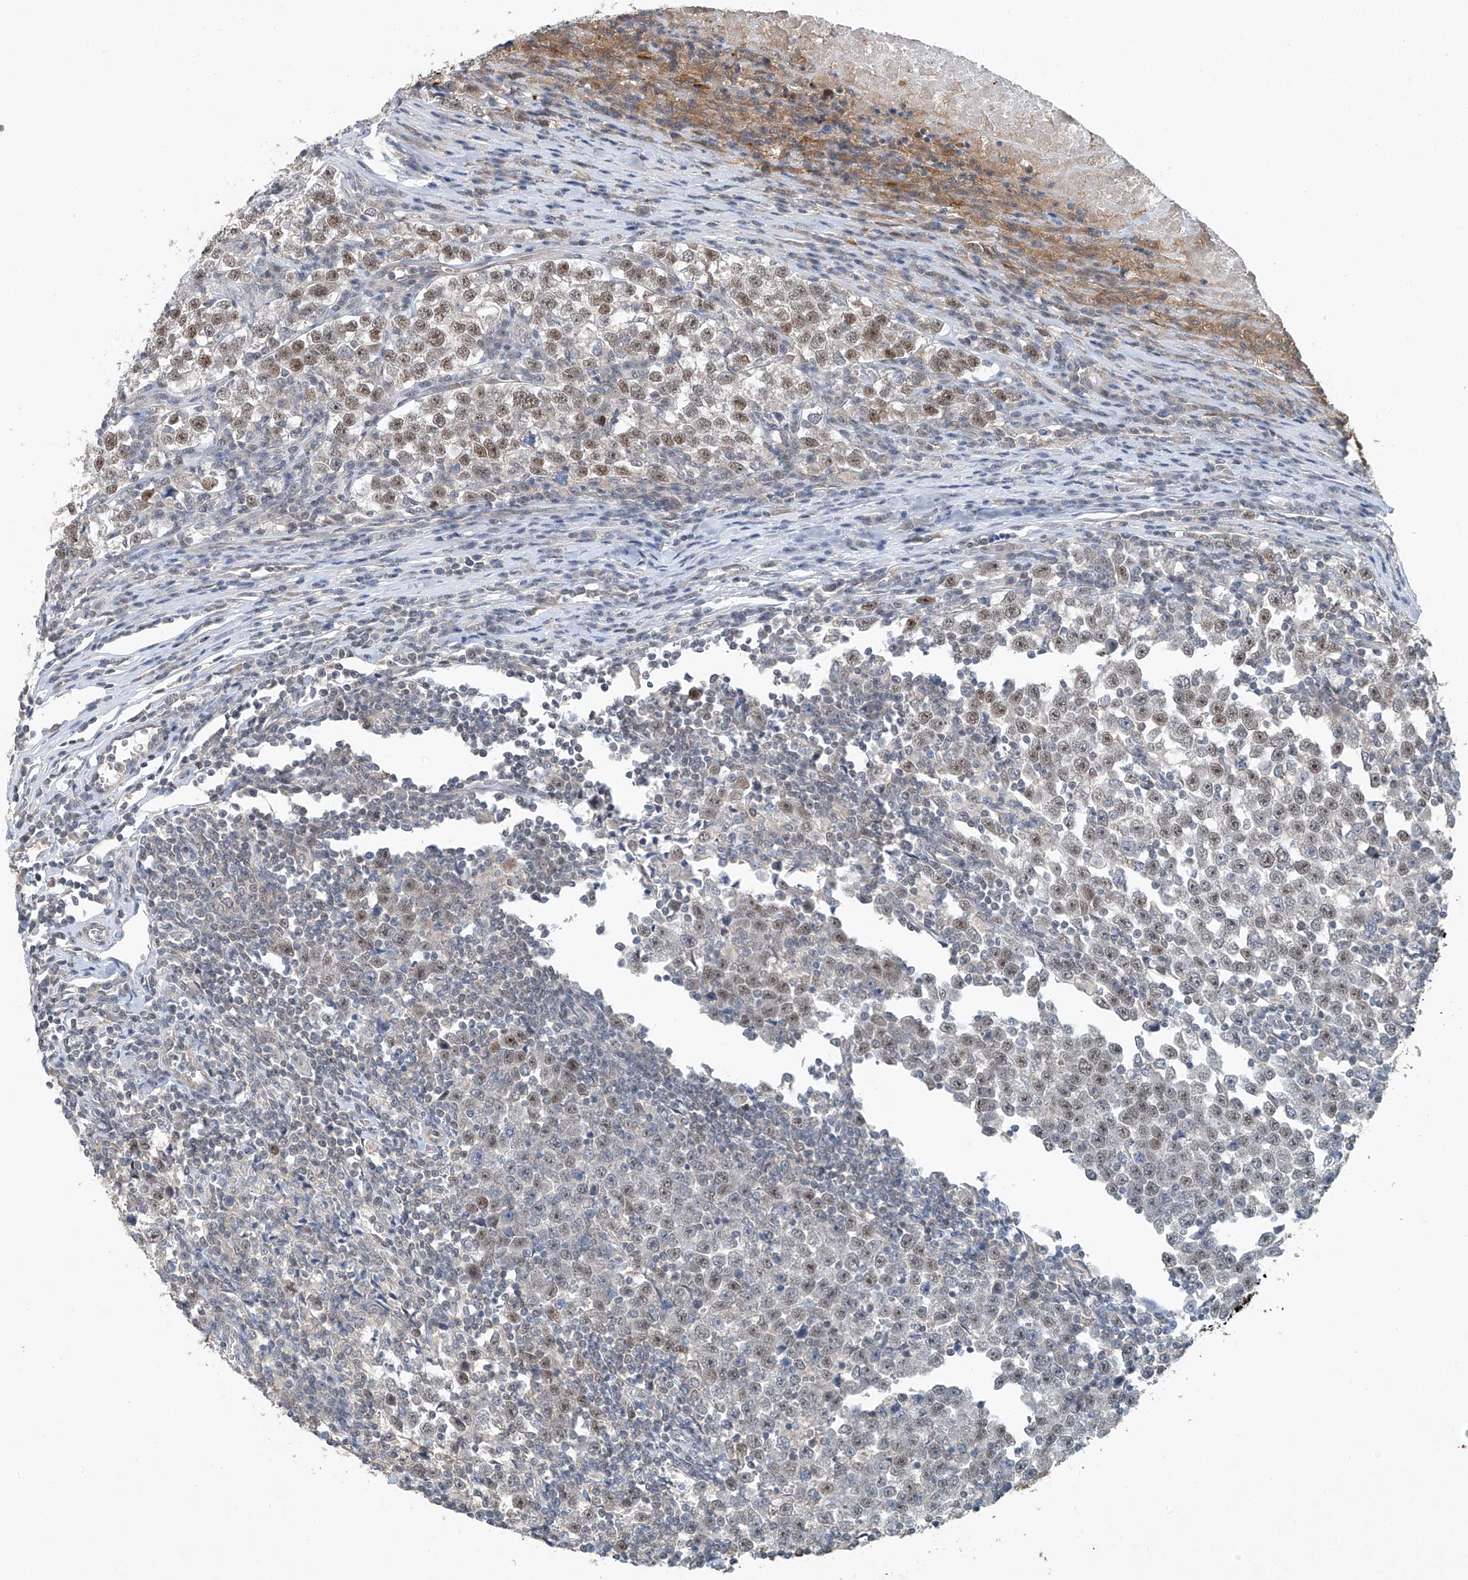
{"staining": {"intensity": "moderate", "quantity": "<25%", "location": "nuclear"}, "tissue": "testis cancer", "cell_type": "Tumor cells", "image_type": "cancer", "snomed": [{"axis": "morphology", "description": "Normal tissue, NOS"}, {"axis": "morphology", "description": "Seminoma, NOS"}, {"axis": "topography", "description": "Testis"}], "caption": "An image showing moderate nuclear expression in about <25% of tumor cells in testis cancer, as visualized by brown immunohistochemical staining.", "gene": "TAF8", "patient": {"sex": "male", "age": 43}}